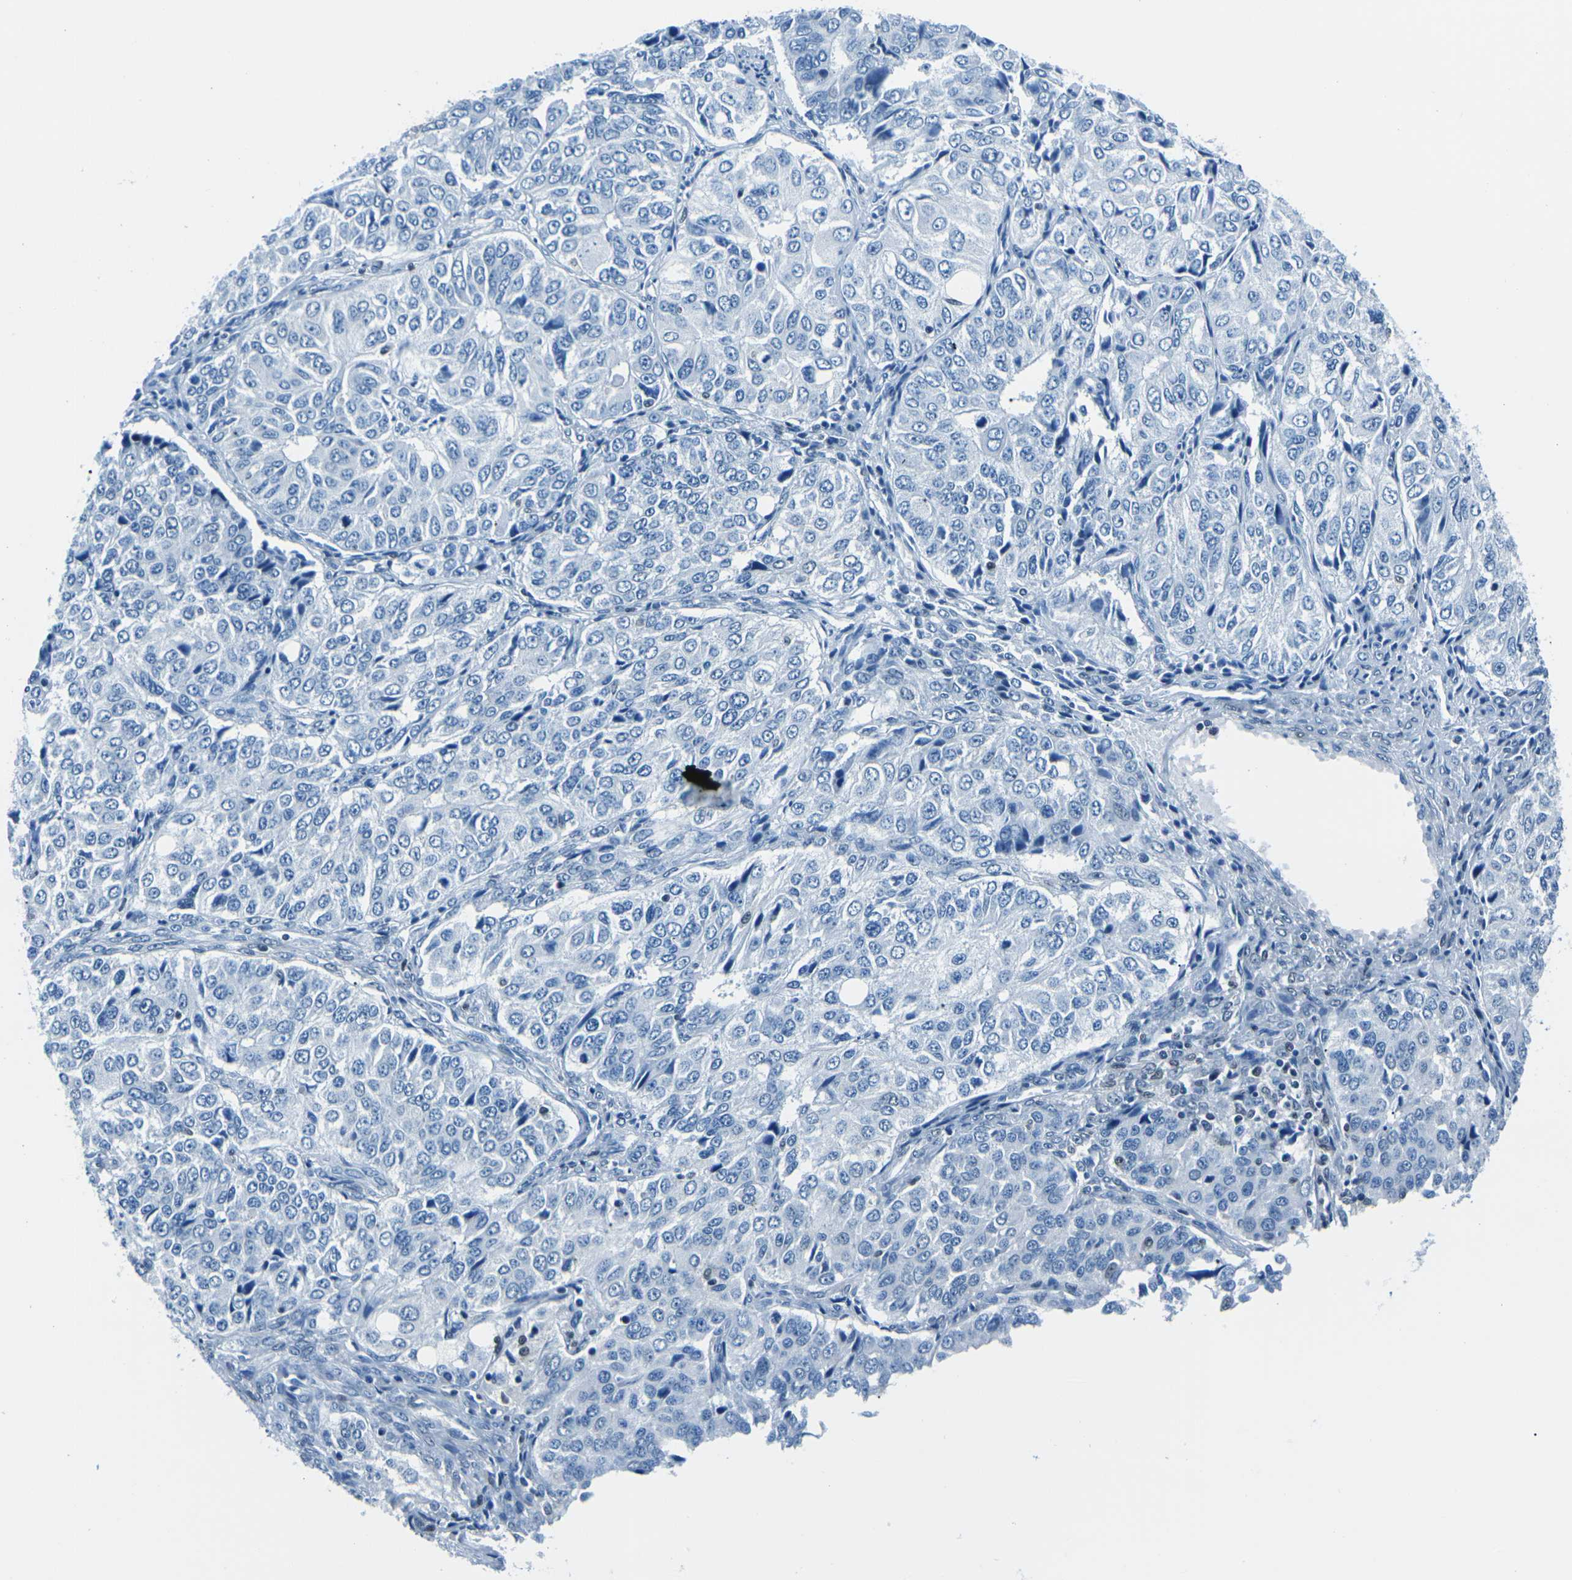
{"staining": {"intensity": "negative", "quantity": "none", "location": "none"}, "tissue": "ovarian cancer", "cell_type": "Tumor cells", "image_type": "cancer", "snomed": [{"axis": "morphology", "description": "Carcinoma, endometroid"}, {"axis": "topography", "description": "Ovary"}], "caption": "Tumor cells show no significant protein staining in endometroid carcinoma (ovarian).", "gene": "CELF2", "patient": {"sex": "female", "age": 51}}